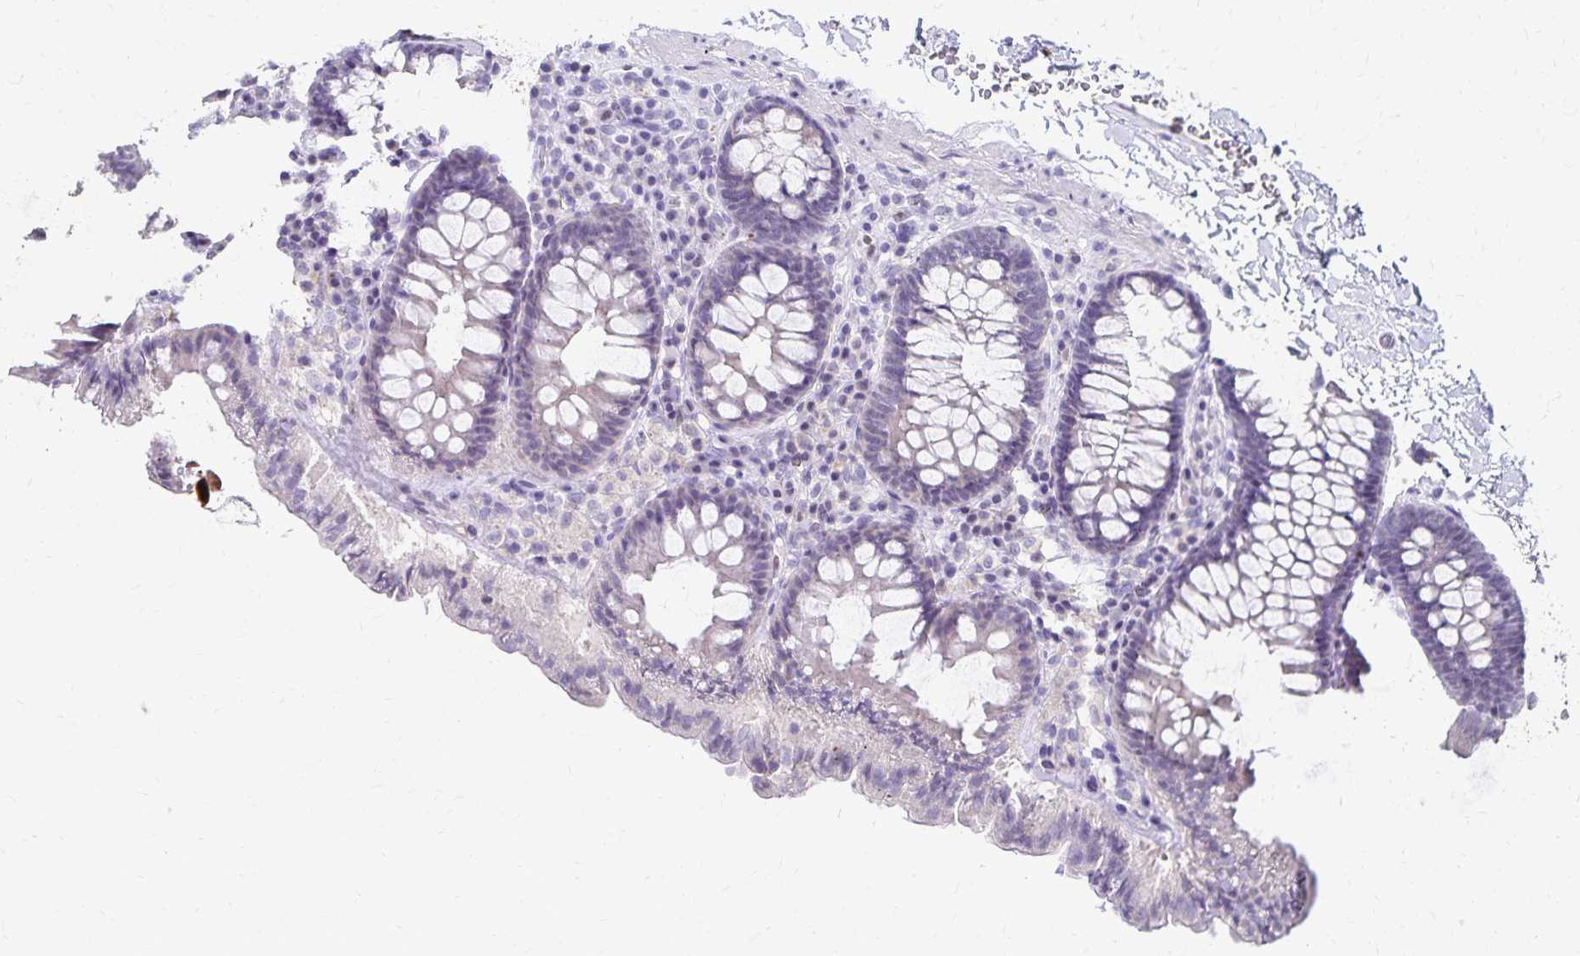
{"staining": {"intensity": "negative", "quantity": "none", "location": "none"}, "tissue": "colon", "cell_type": "Glandular cells", "image_type": "normal", "snomed": [{"axis": "morphology", "description": "Normal tissue, NOS"}, {"axis": "topography", "description": "Colon"}, {"axis": "topography", "description": "Peripheral nerve tissue"}], "caption": "High power microscopy image of an immunohistochemistry photomicrograph of normal colon, revealing no significant staining in glandular cells. (Immunohistochemistry, brightfield microscopy, high magnification).", "gene": "PAX5", "patient": {"sex": "male", "age": 84}}